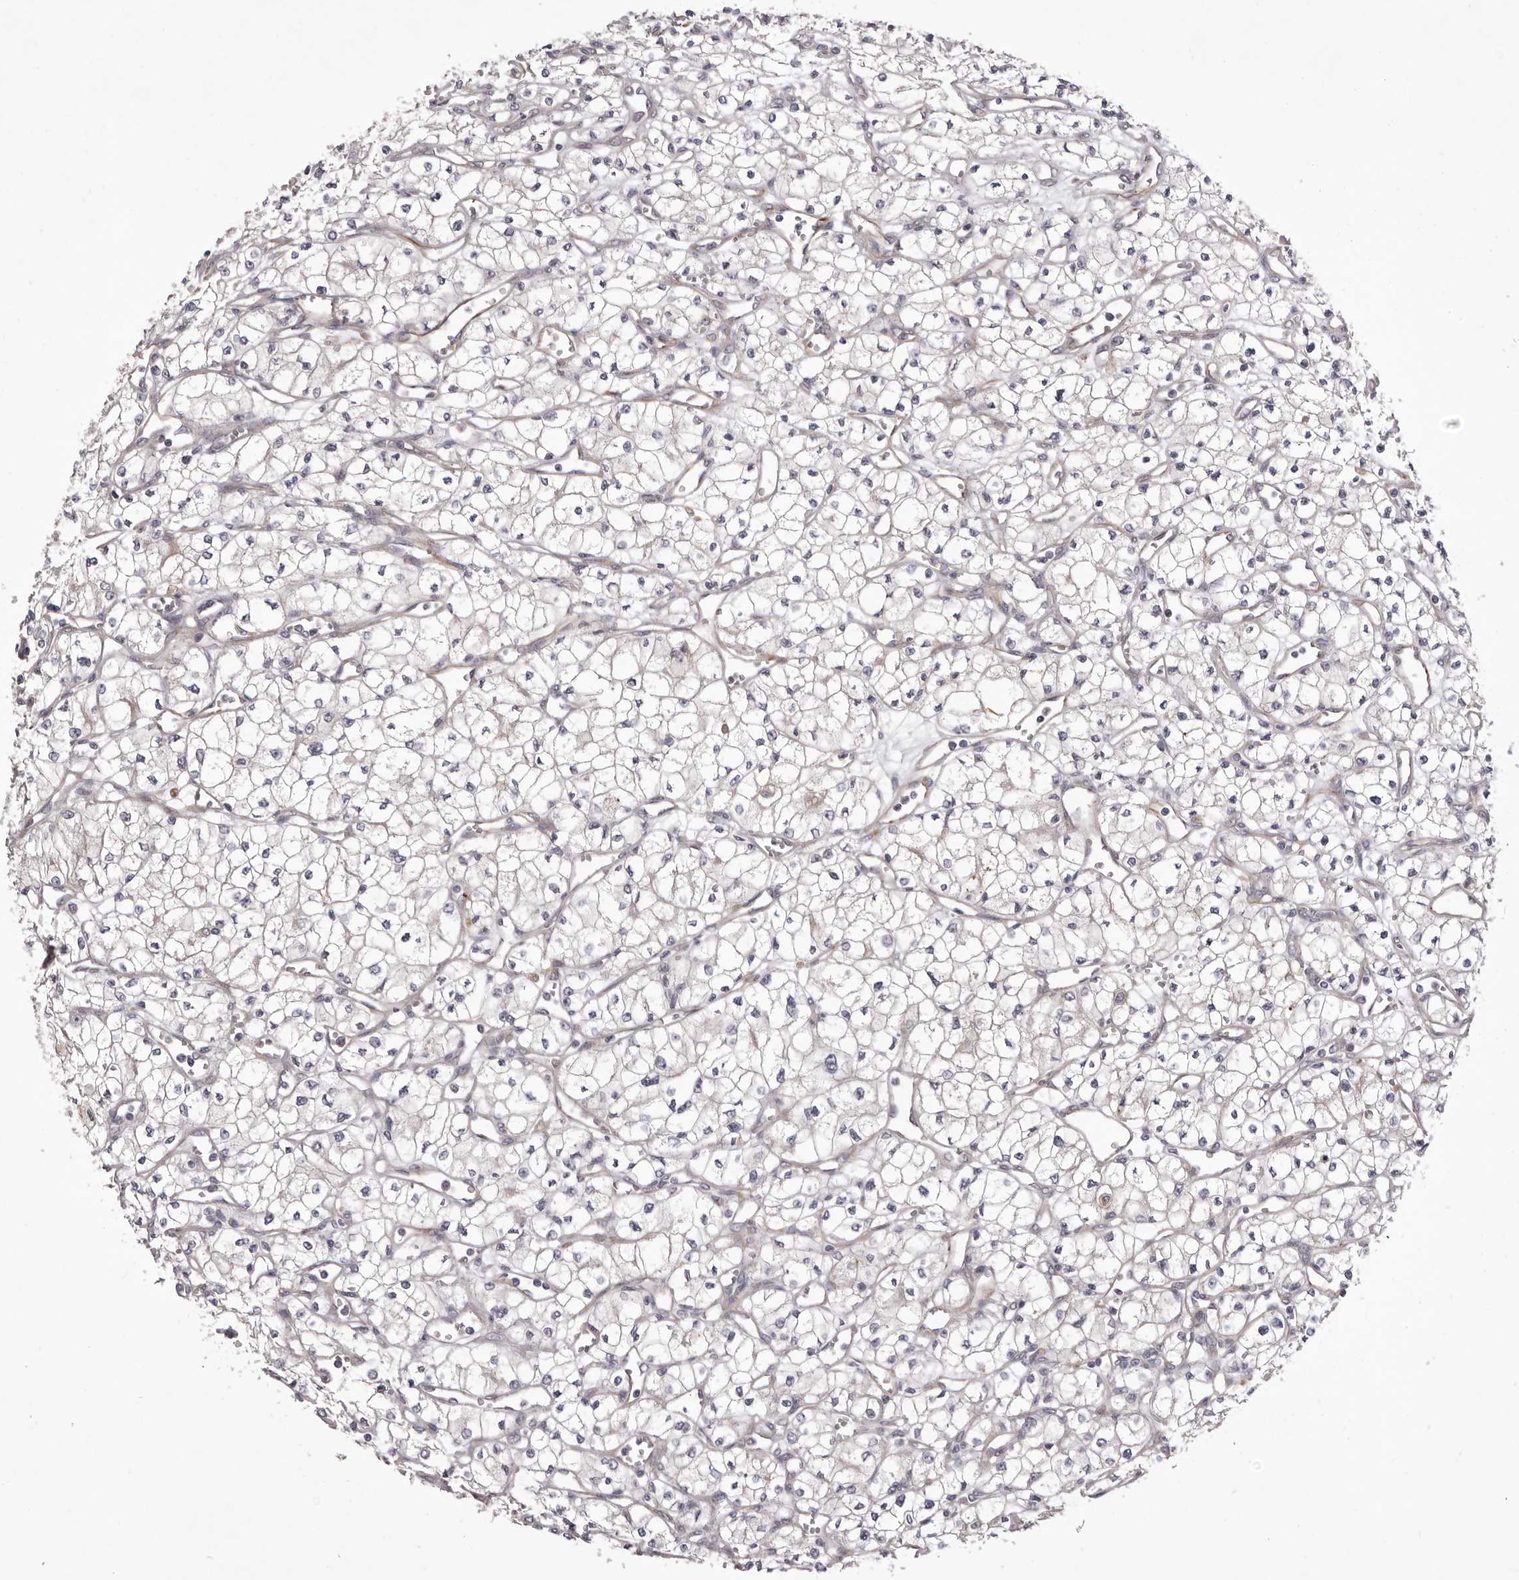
{"staining": {"intensity": "negative", "quantity": "none", "location": "none"}, "tissue": "renal cancer", "cell_type": "Tumor cells", "image_type": "cancer", "snomed": [{"axis": "morphology", "description": "Adenocarcinoma, NOS"}, {"axis": "topography", "description": "Kidney"}], "caption": "Image shows no significant protein staining in tumor cells of adenocarcinoma (renal).", "gene": "PNRC1", "patient": {"sex": "male", "age": 59}}